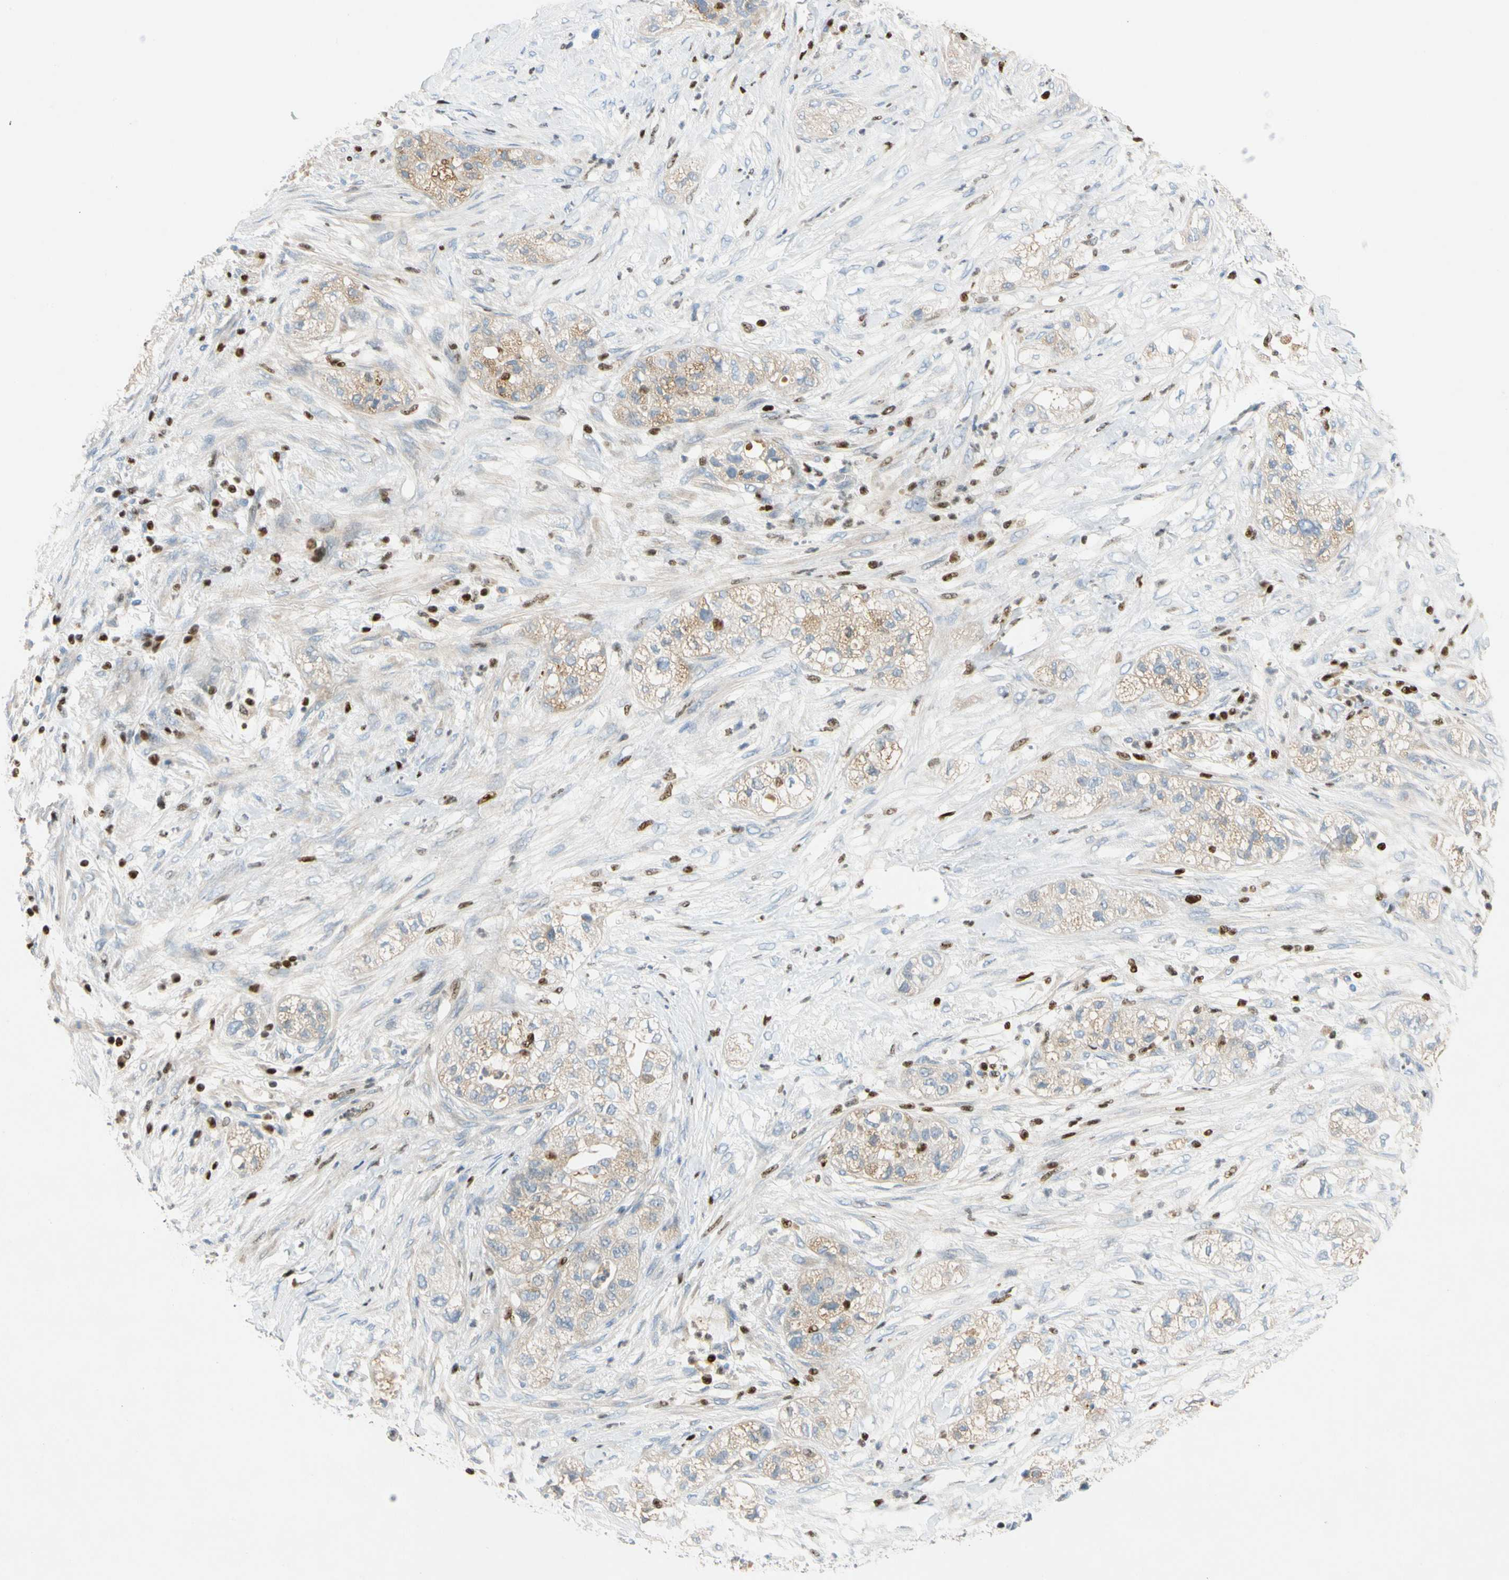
{"staining": {"intensity": "weak", "quantity": ">75%", "location": "cytoplasmic/membranous"}, "tissue": "pancreatic cancer", "cell_type": "Tumor cells", "image_type": "cancer", "snomed": [{"axis": "morphology", "description": "Adenocarcinoma, NOS"}, {"axis": "topography", "description": "Pancreas"}], "caption": "Pancreatic adenocarcinoma stained for a protein displays weak cytoplasmic/membranous positivity in tumor cells. The staining was performed using DAB to visualize the protein expression in brown, while the nuclei were stained in blue with hematoxylin (Magnification: 20x).", "gene": "SP140", "patient": {"sex": "female", "age": 78}}